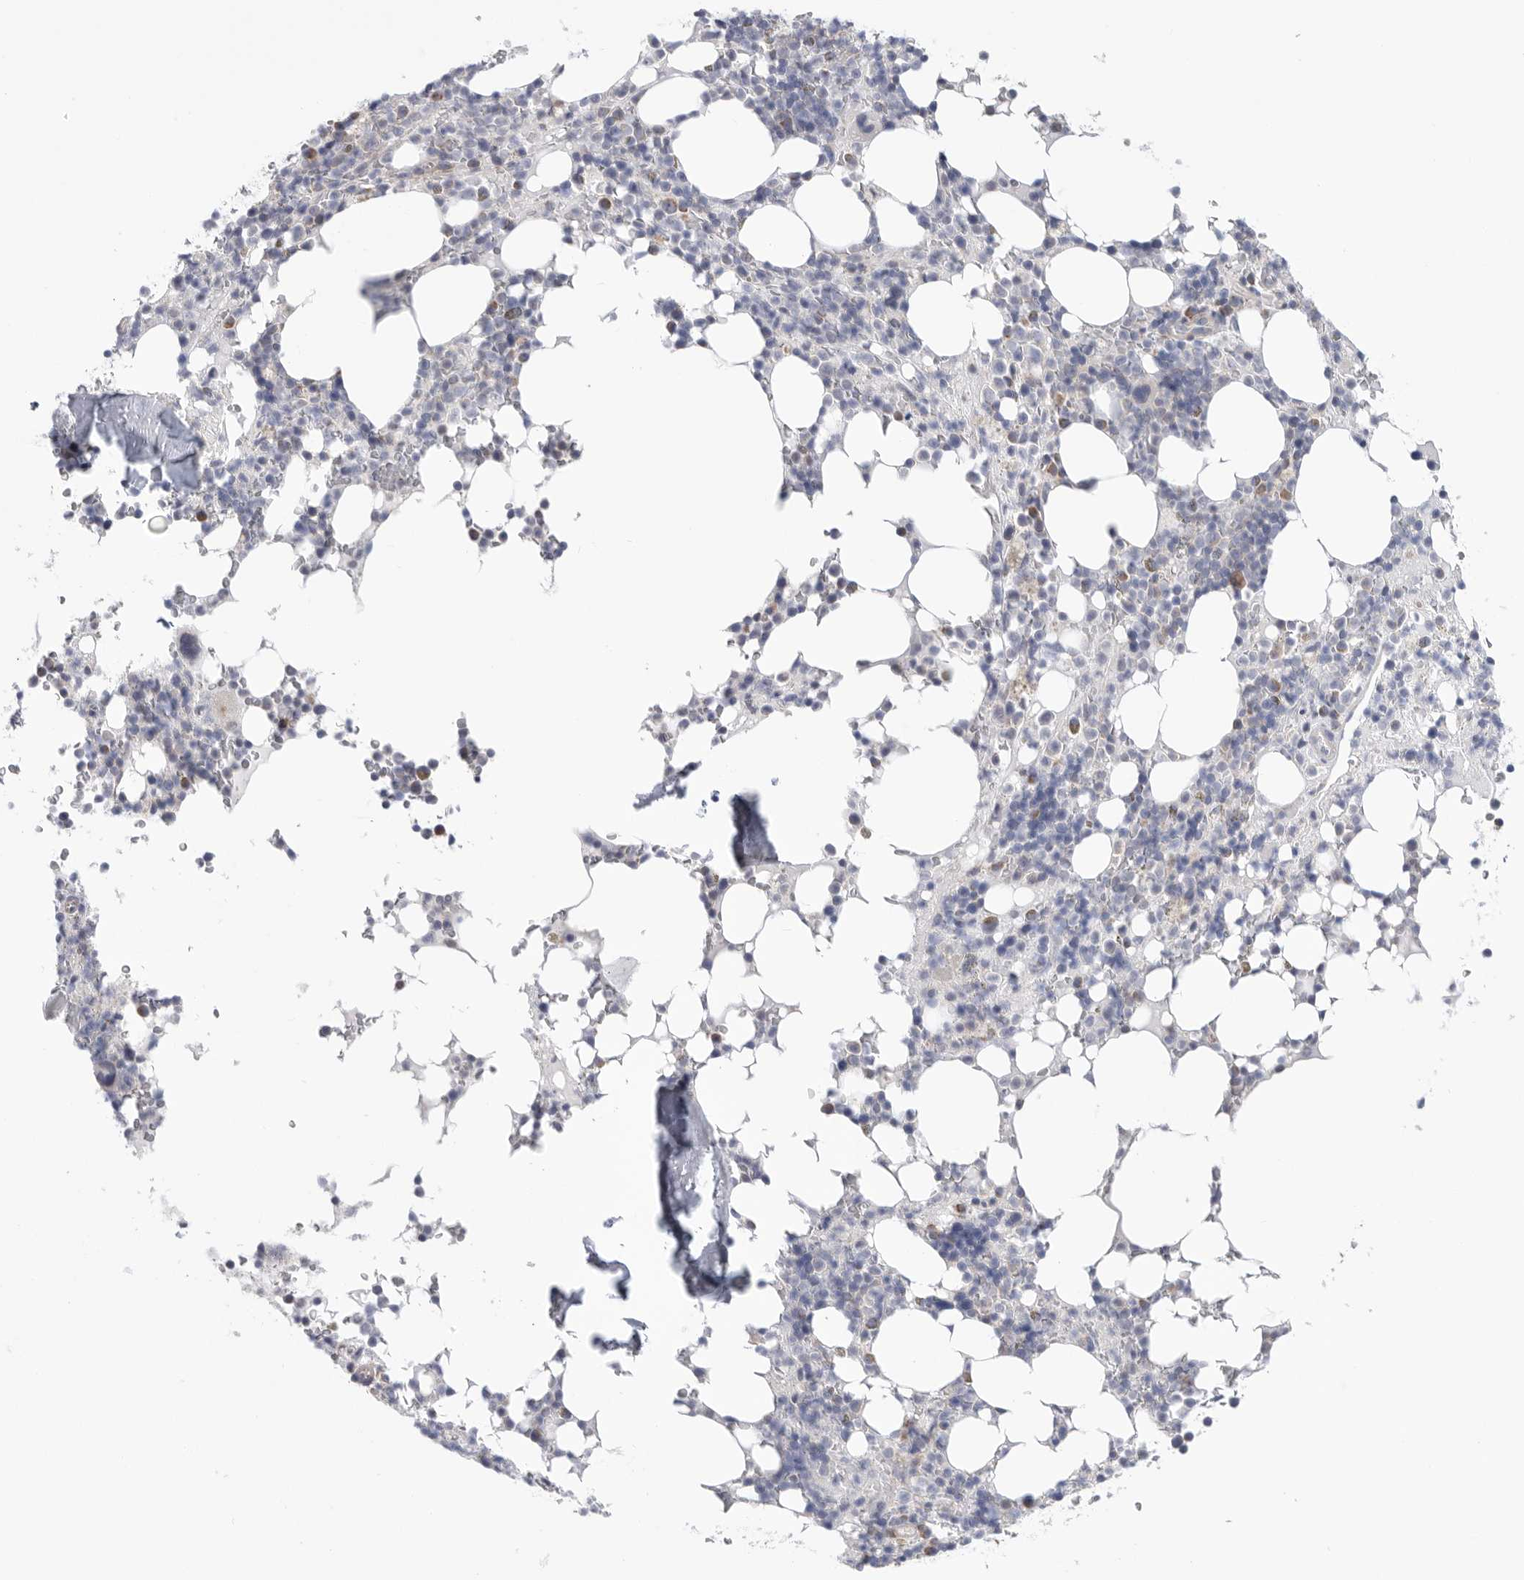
{"staining": {"intensity": "weak", "quantity": "<25%", "location": "cytoplasmic/membranous"}, "tissue": "bone marrow", "cell_type": "Hematopoietic cells", "image_type": "normal", "snomed": [{"axis": "morphology", "description": "Normal tissue, NOS"}, {"axis": "topography", "description": "Bone marrow"}], "caption": "Immunohistochemistry (IHC) histopathology image of benign bone marrow: human bone marrow stained with DAB displays no significant protein staining in hematopoietic cells.", "gene": "MTFR1L", "patient": {"sex": "male", "age": 58}}